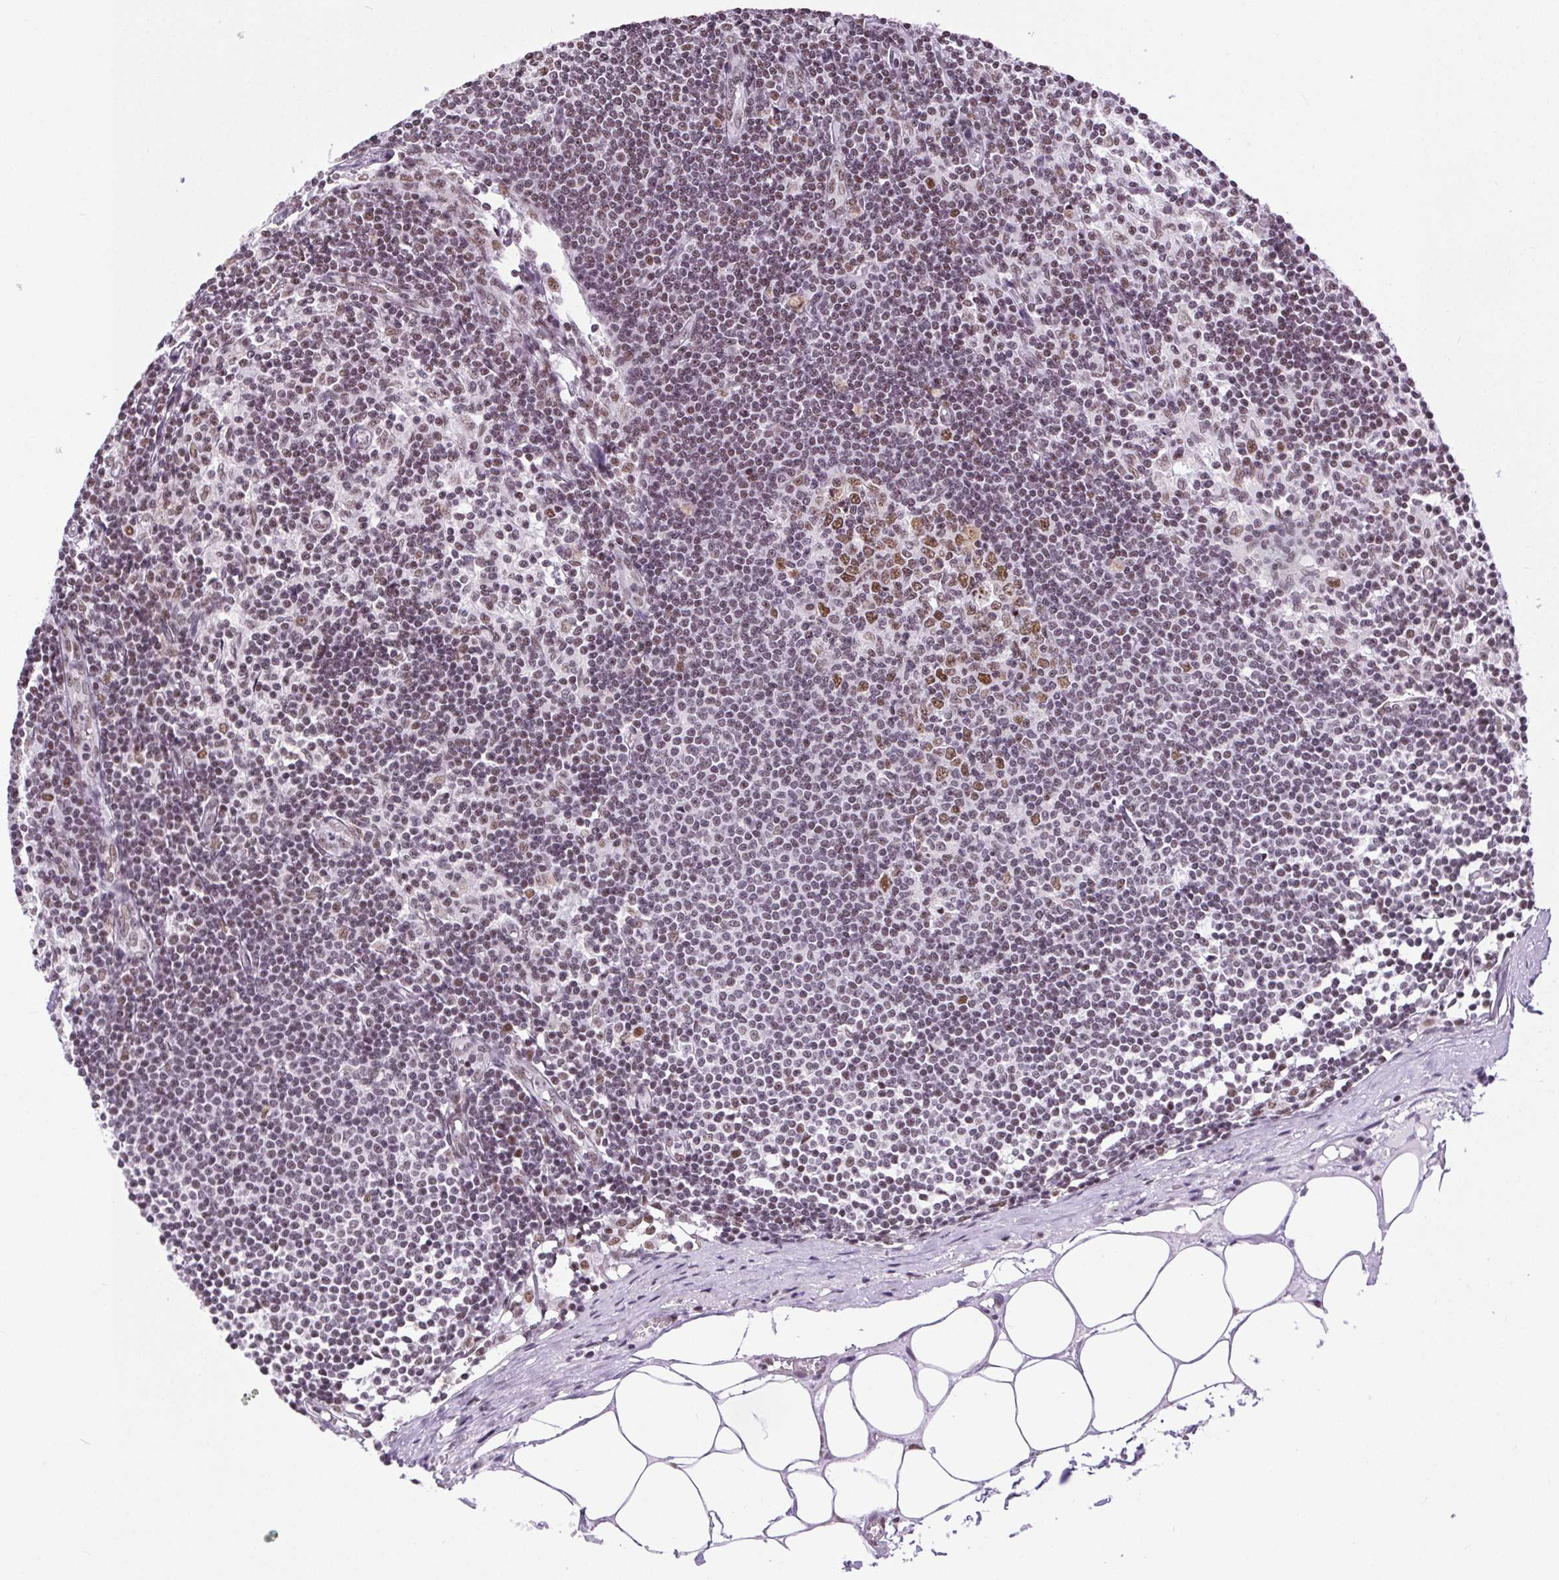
{"staining": {"intensity": "moderate", "quantity": "25%-75%", "location": "nuclear"}, "tissue": "lymph node", "cell_type": "Germinal center cells", "image_type": "normal", "snomed": [{"axis": "morphology", "description": "Normal tissue, NOS"}, {"axis": "topography", "description": "Lymph node"}], "caption": "Immunohistochemistry of normal lymph node exhibits medium levels of moderate nuclear positivity in approximately 25%-75% of germinal center cells. (brown staining indicates protein expression, while blue staining denotes nuclei).", "gene": "TRA2B", "patient": {"sex": "female", "age": 69}}